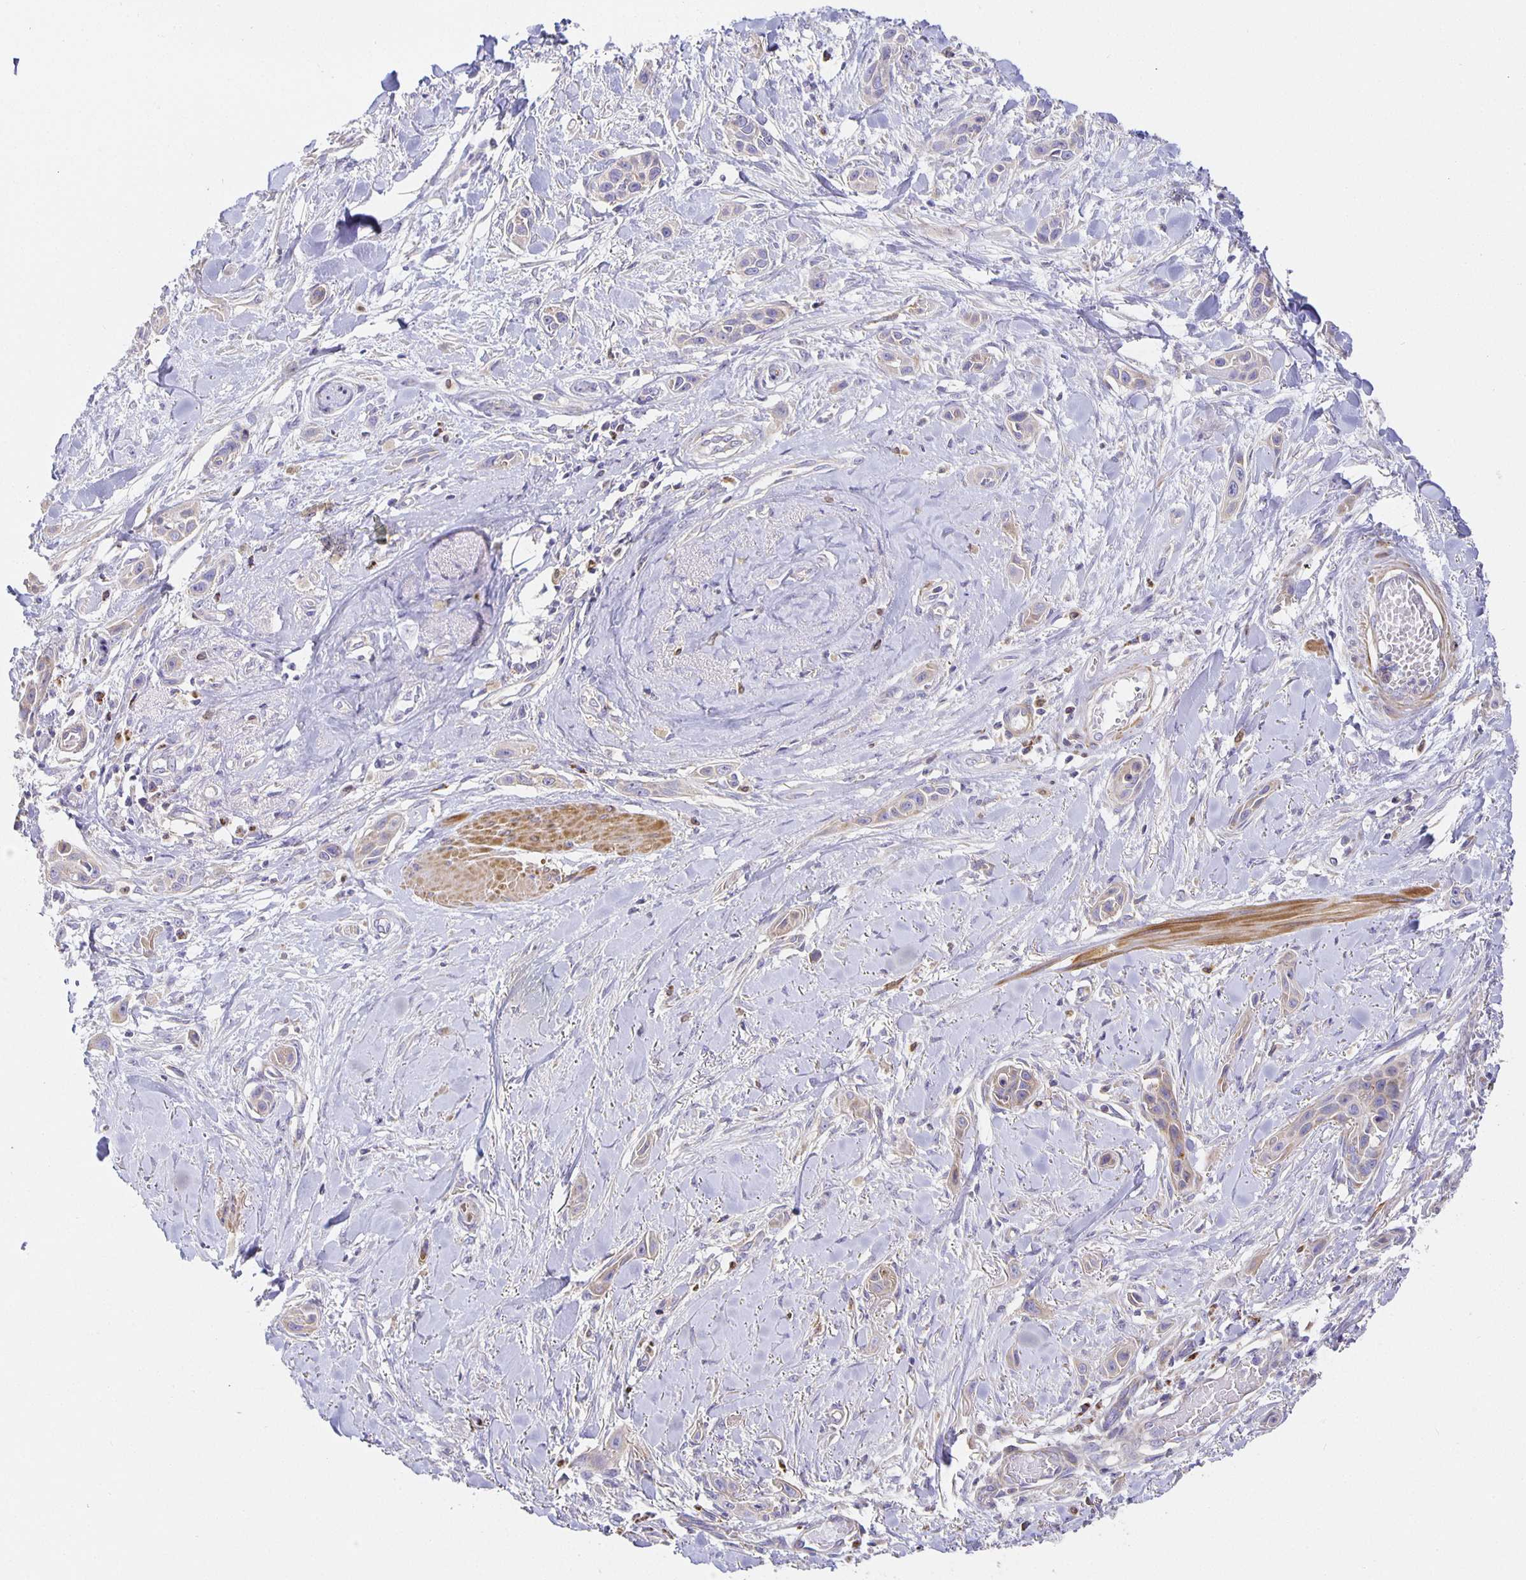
{"staining": {"intensity": "negative", "quantity": "none", "location": "none"}, "tissue": "skin cancer", "cell_type": "Tumor cells", "image_type": "cancer", "snomed": [{"axis": "morphology", "description": "Squamous cell carcinoma, NOS"}, {"axis": "topography", "description": "Skin"}], "caption": "Tumor cells are negative for brown protein staining in skin squamous cell carcinoma. The staining is performed using DAB (3,3'-diaminobenzidine) brown chromogen with nuclei counter-stained in using hematoxylin.", "gene": "FLRT3", "patient": {"sex": "female", "age": 69}}